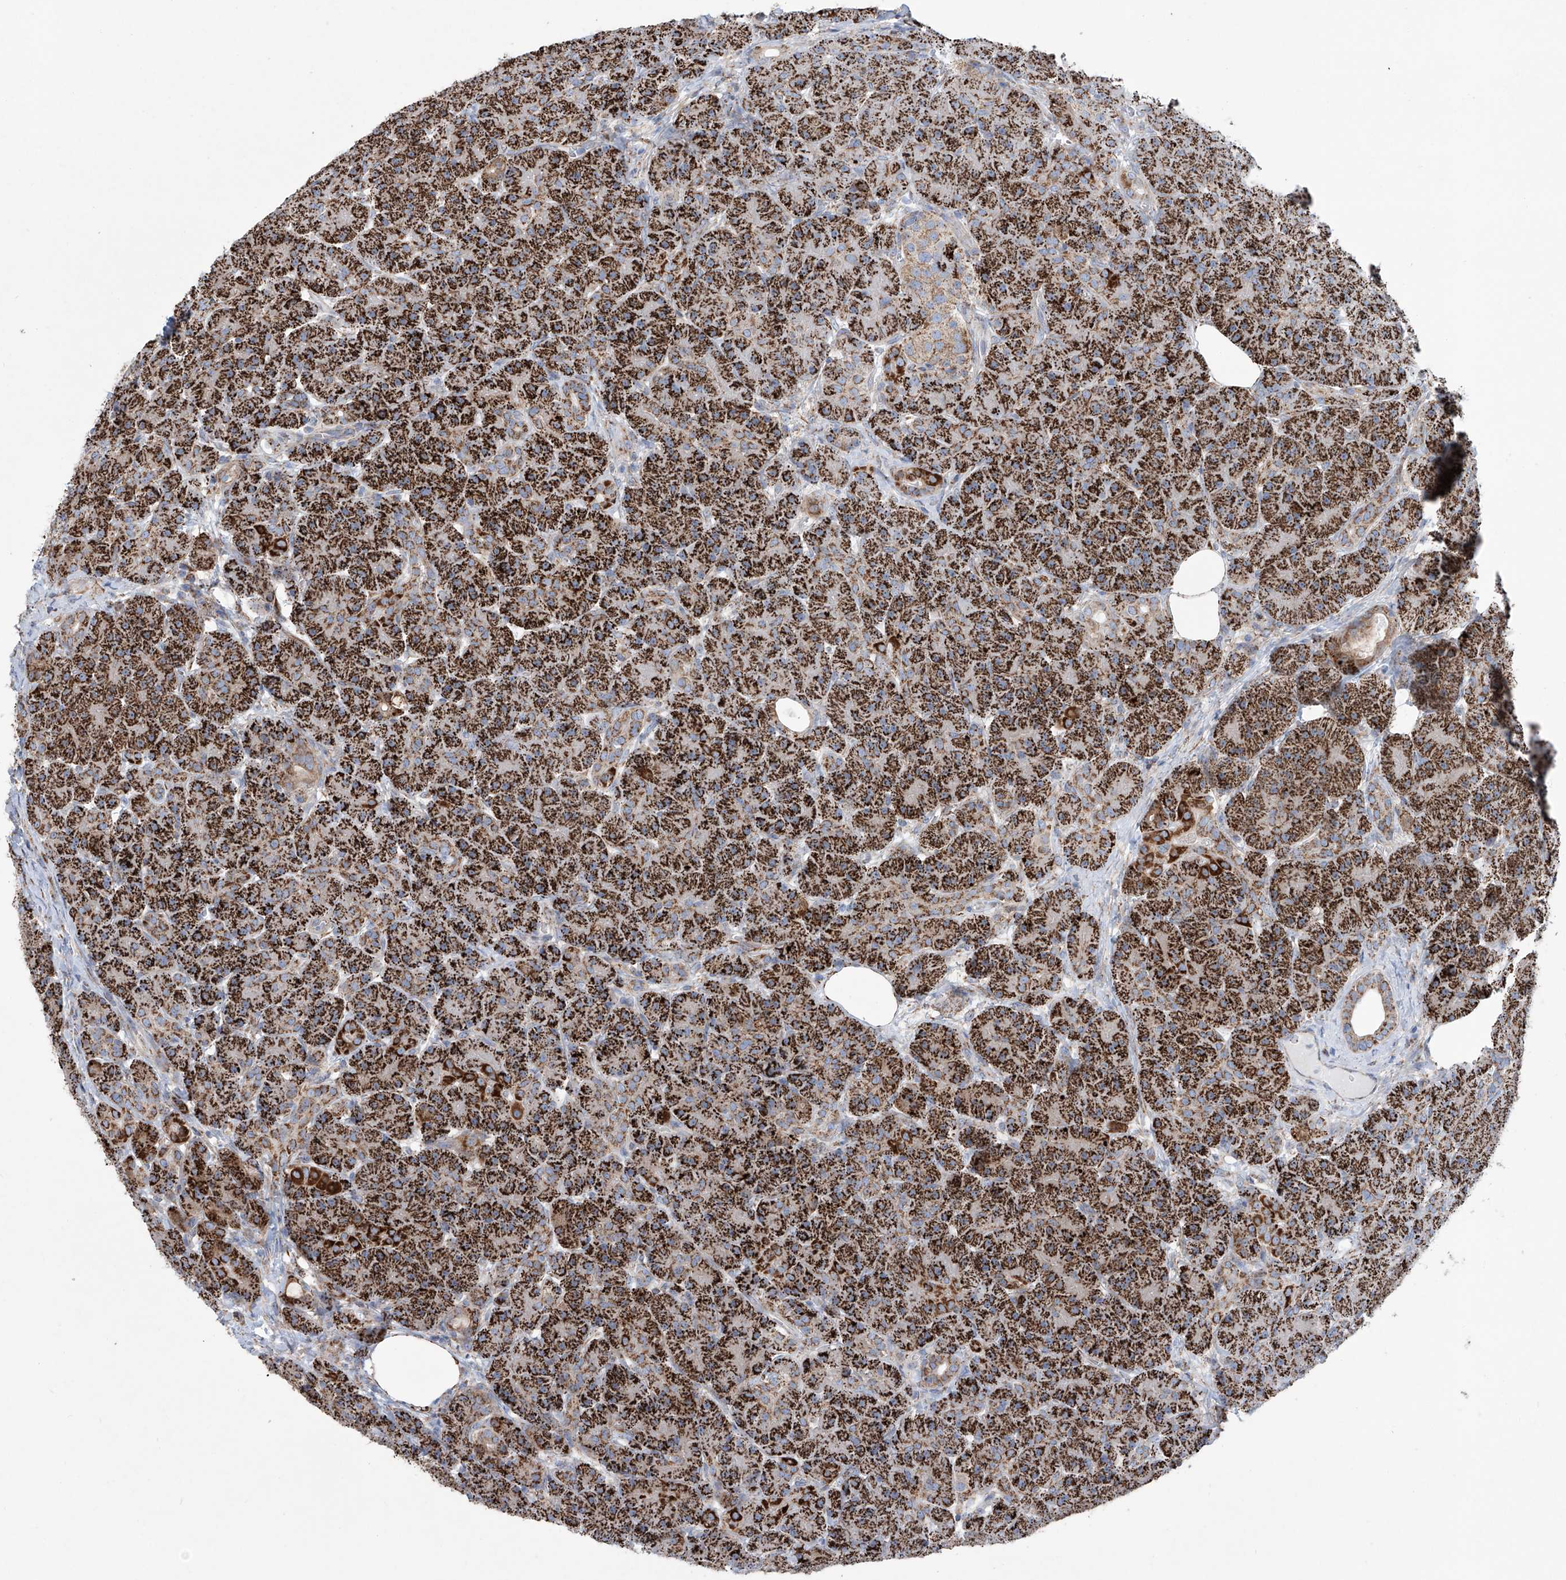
{"staining": {"intensity": "strong", "quantity": ">75%", "location": "cytoplasmic/membranous"}, "tissue": "pancreas", "cell_type": "Exocrine glandular cells", "image_type": "normal", "snomed": [{"axis": "morphology", "description": "Normal tissue, NOS"}, {"axis": "topography", "description": "Pancreas"}], "caption": "High-magnification brightfield microscopy of normal pancreas stained with DAB (3,3'-diaminobenzidine) (brown) and counterstained with hematoxylin (blue). exocrine glandular cells exhibit strong cytoplasmic/membranous positivity is appreciated in about>75% of cells. (Stains: DAB in brown, nuclei in blue, Microscopy: brightfield microscopy at high magnification).", "gene": "ALDH6A1", "patient": {"sex": "male", "age": 63}}